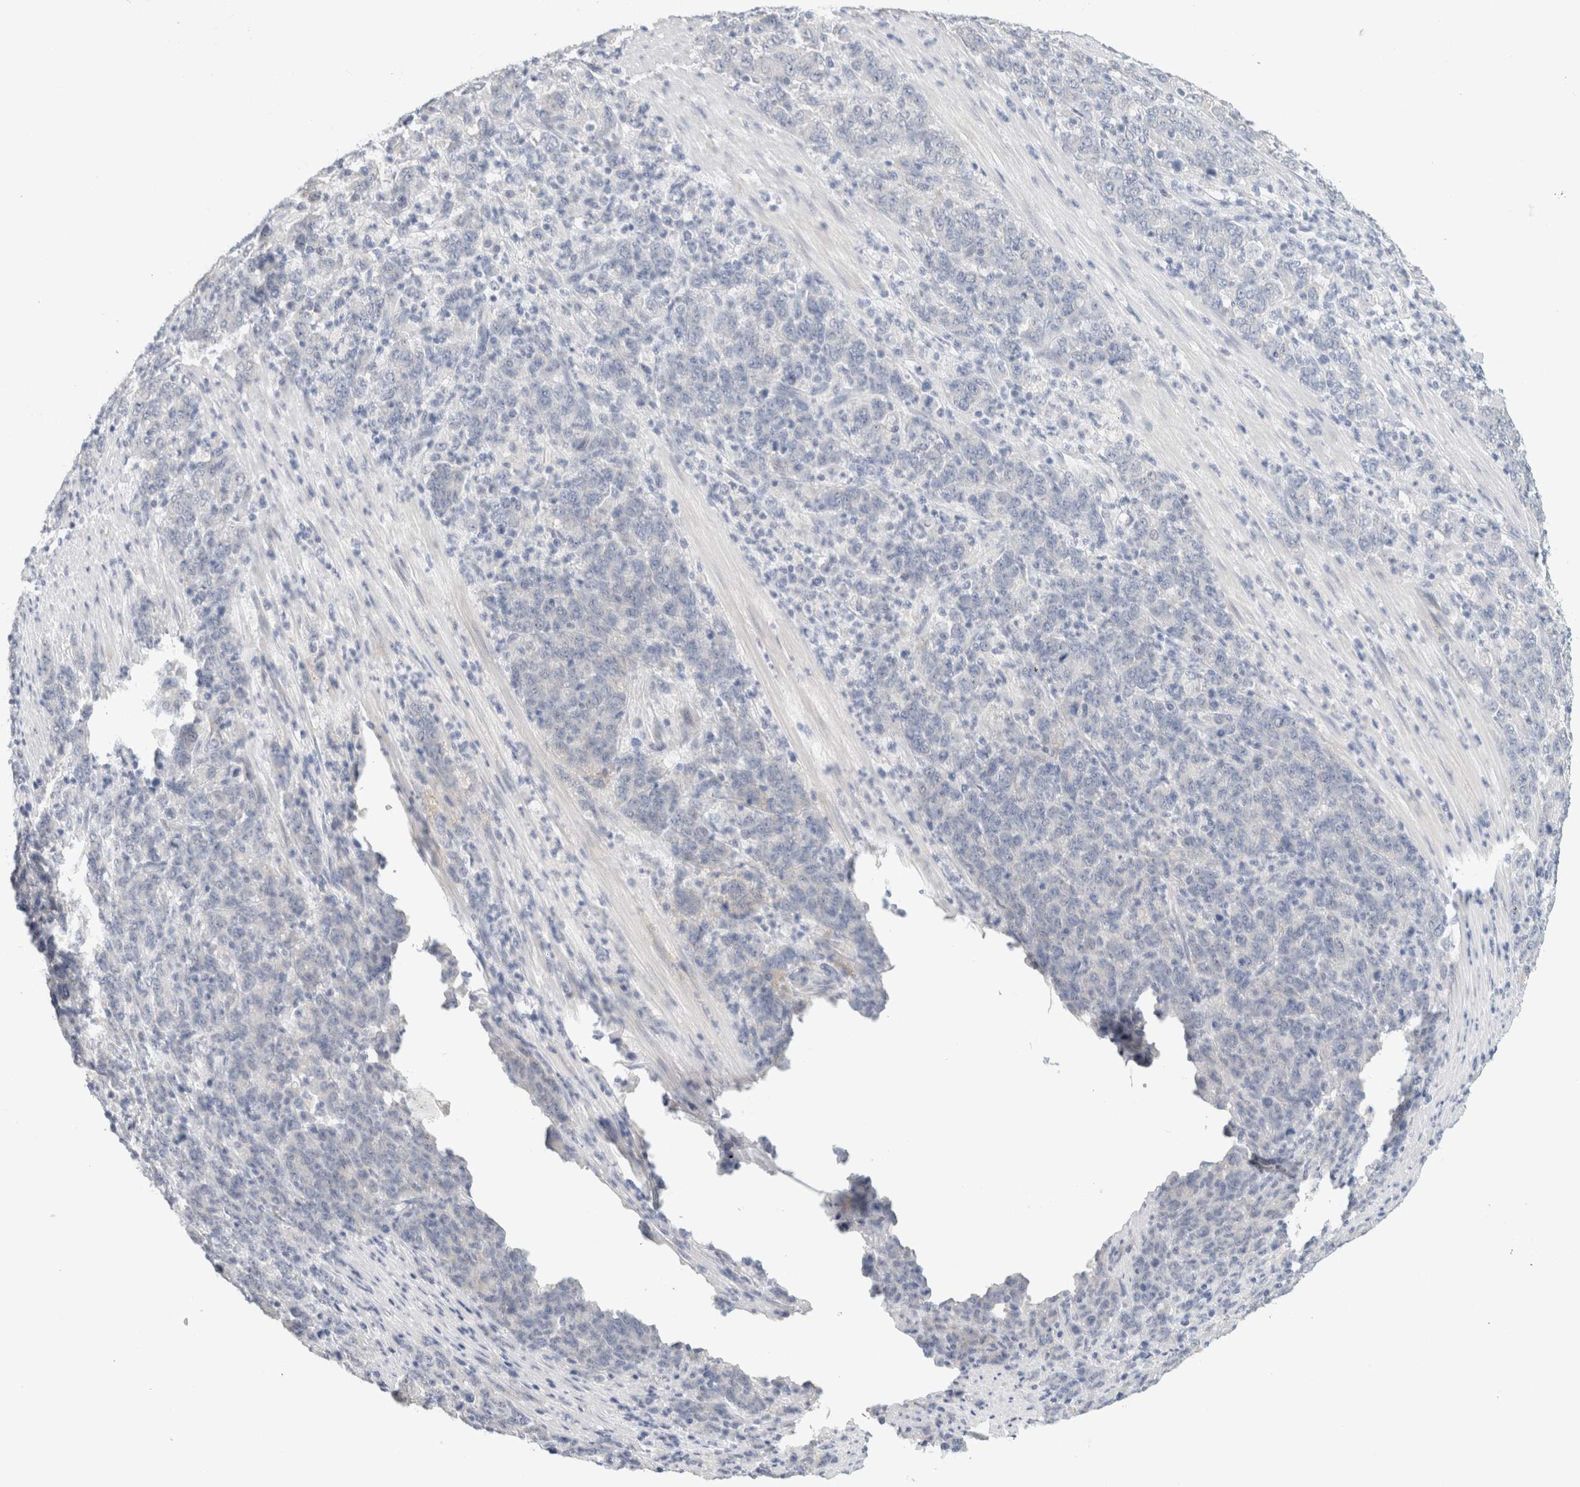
{"staining": {"intensity": "negative", "quantity": "none", "location": "none"}, "tissue": "stomach cancer", "cell_type": "Tumor cells", "image_type": "cancer", "snomed": [{"axis": "morphology", "description": "Adenocarcinoma, NOS"}, {"axis": "topography", "description": "Stomach, lower"}], "caption": "High power microscopy histopathology image of an IHC histopathology image of adenocarcinoma (stomach), revealing no significant positivity in tumor cells. (DAB IHC visualized using brightfield microscopy, high magnification).", "gene": "NEFM", "patient": {"sex": "female", "age": 71}}